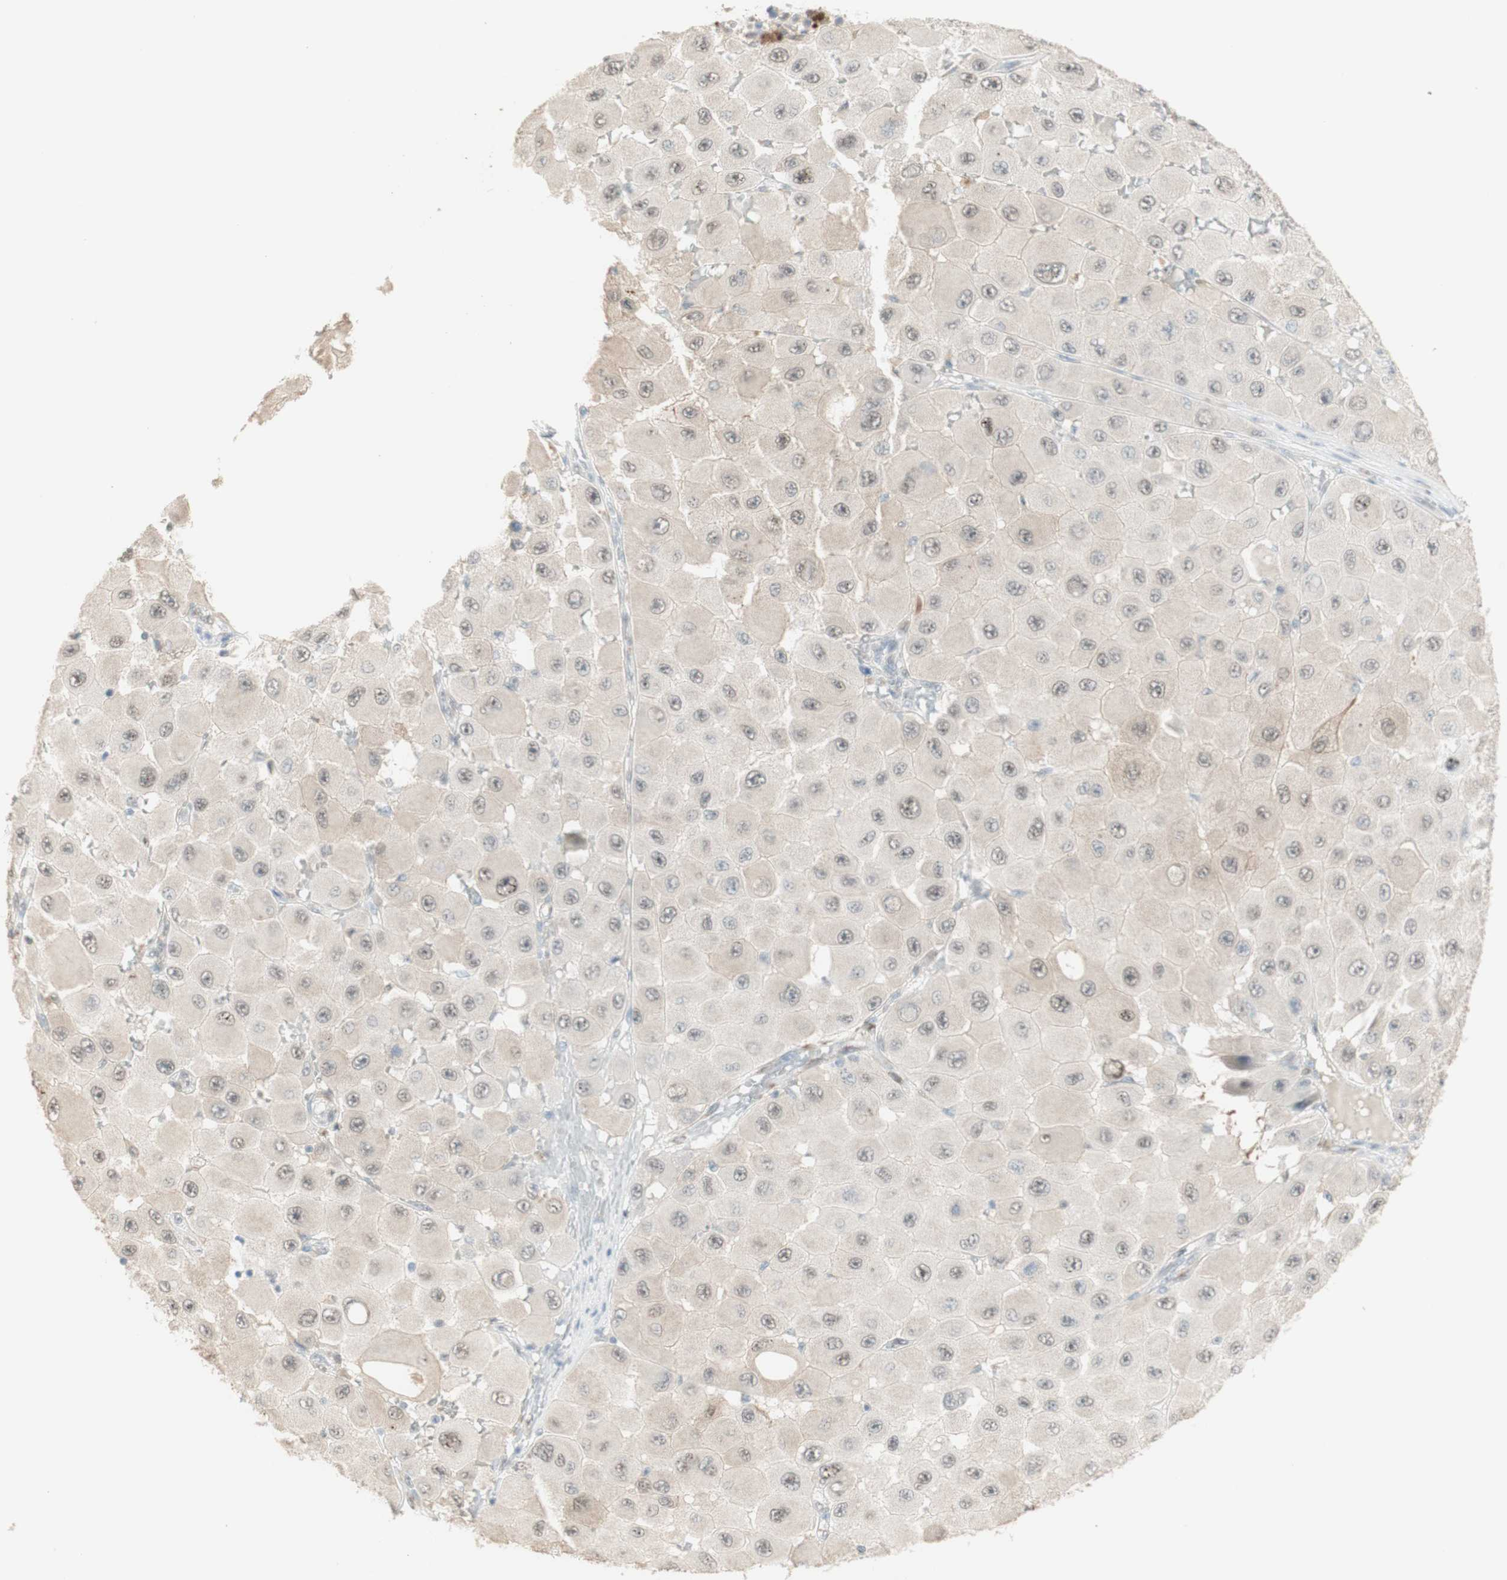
{"staining": {"intensity": "negative", "quantity": "none", "location": "none"}, "tissue": "melanoma", "cell_type": "Tumor cells", "image_type": "cancer", "snomed": [{"axis": "morphology", "description": "Malignant melanoma, NOS"}, {"axis": "topography", "description": "Skin"}], "caption": "There is no significant staining in tumor cells of malignant melanoma. Nuclei are stained in blue.", "gene": "MUC3A", "patient": {"sex": "female", "age": 81}}